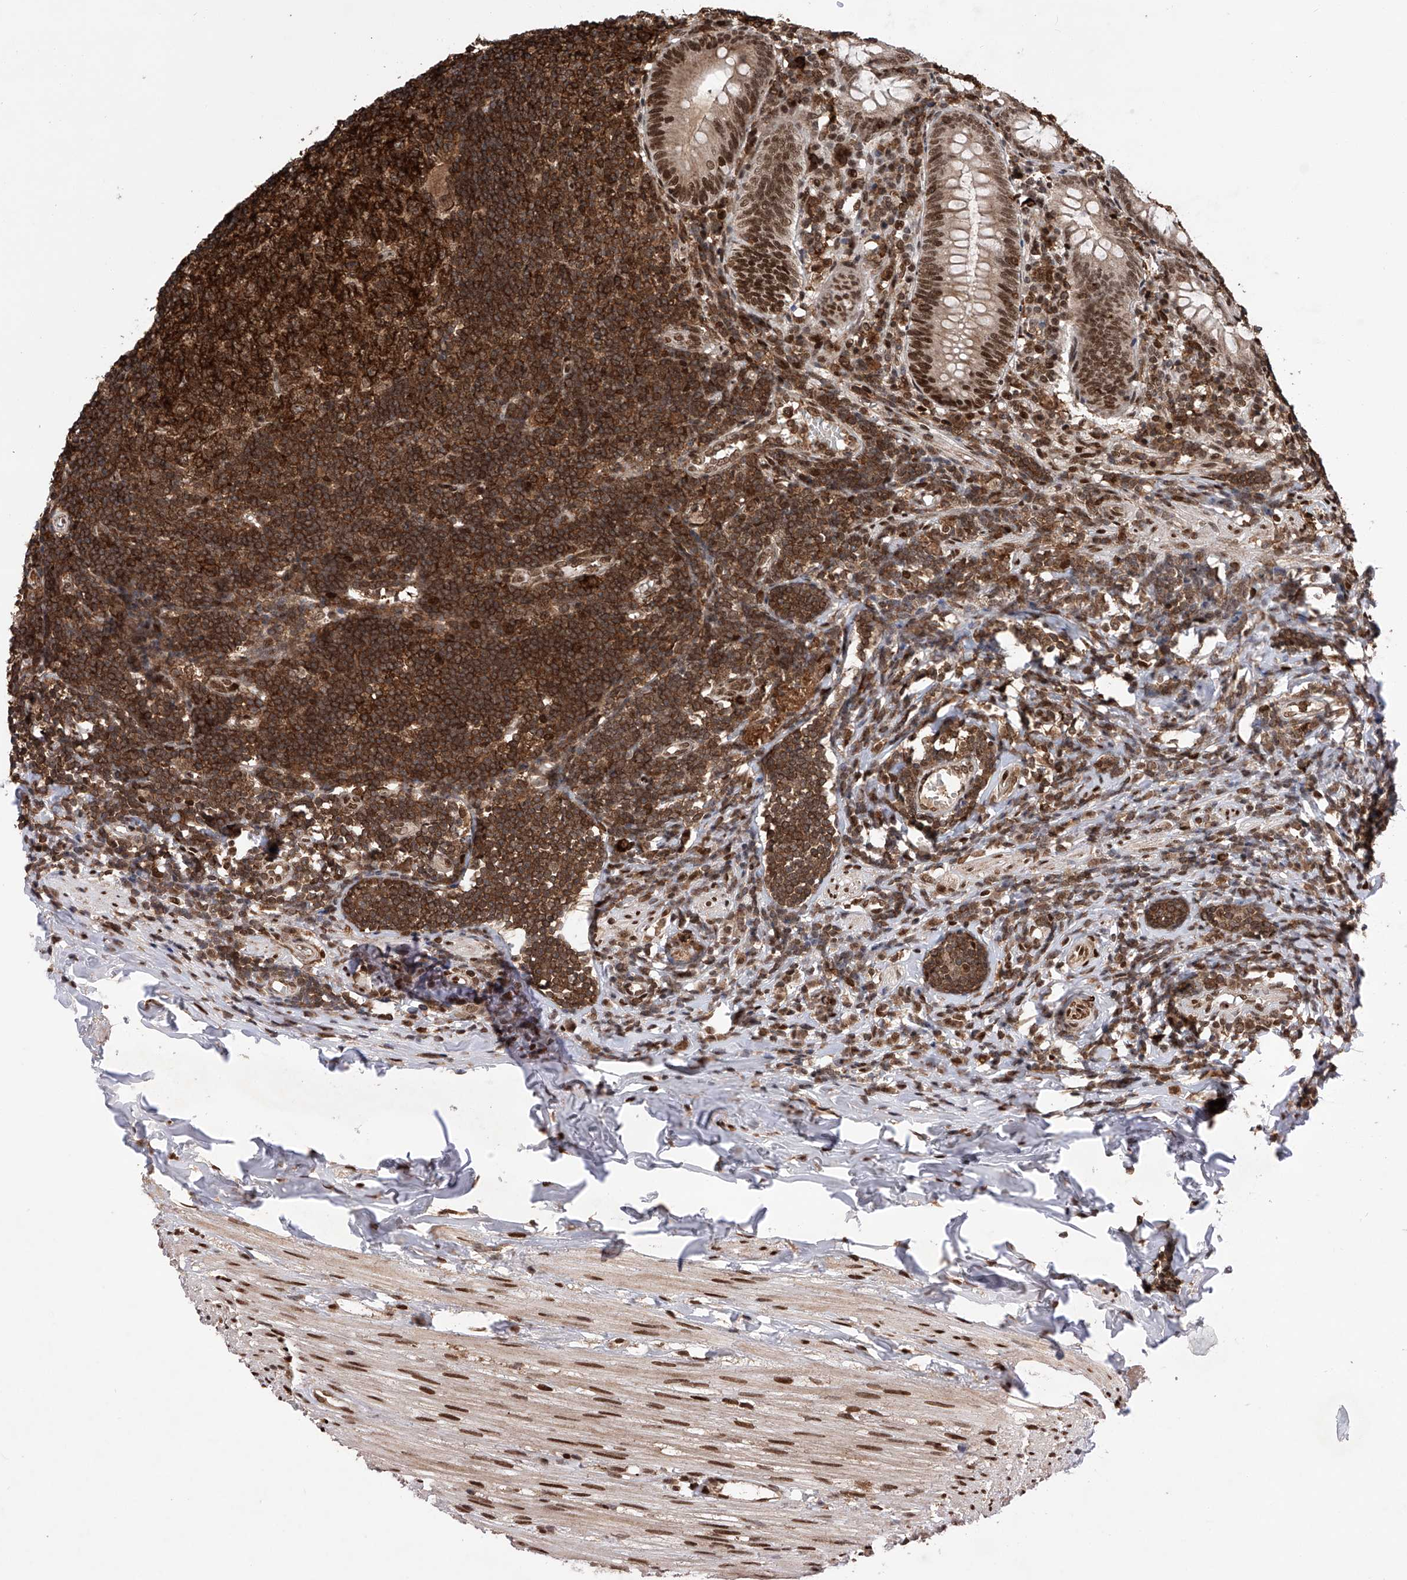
{"staining": {"intensity": "strong", "quantity": ">75%", "location": "nuclear"}, "tissue": "appendix", "cell_type": "Glandular cells", "image_type": "normal", "snomed": [{"axis": "morphology", "description": "Normal tissue, NOS"}, {"axis": "topography", "description": "Appendix"}], "caption": "Immunohistochemical staining of unremarkable appendix displays high levels of strong nuclear staining in about >75% of glandular cells. (DAB = brown stain, brightfield microscopy at high magnification).", "gene": "ZNF280D", "patient": {"sex": "female", "age": 54}}